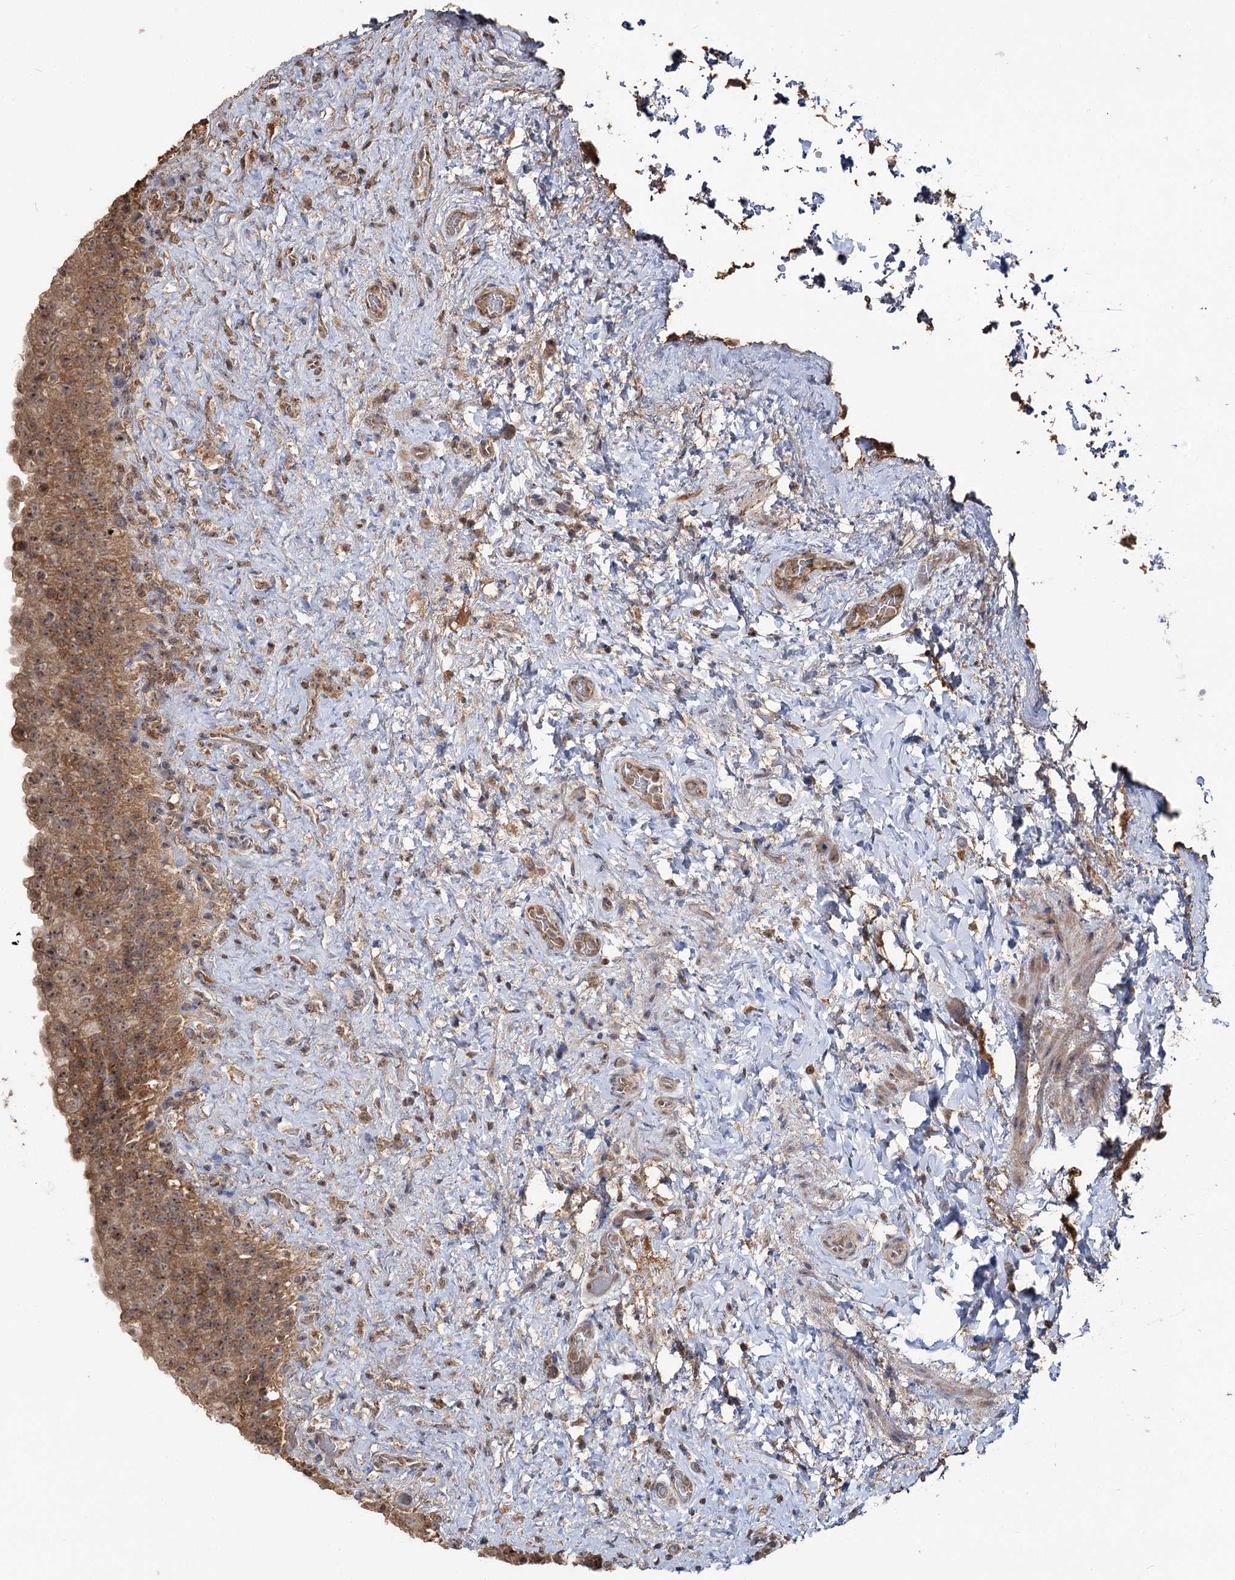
{"staining": {"intensity": "moderate", "quantity": ">75%", "location": "cytoplasmic/membranous,nuclear"}, "tissue": "urinary bladder", "cell_type": "Urothelial cells", "image_type": "normal", "snomed": [{"axis": "morphology", "description": "Normal tissue, NOS"}, {"axis": "topography", "description": "Urinary bladder"}], "caption": "Immunohistochemistry (IHC) image of normal human urinary bladder stained for a protein (brown), which reveals medium levels of moderate cytoplasmic/membranous,nuclear positivity in about >75% of urothelial cells.", "gene": "FAM53B", "patient": {"sex": "female", "age": 27}}